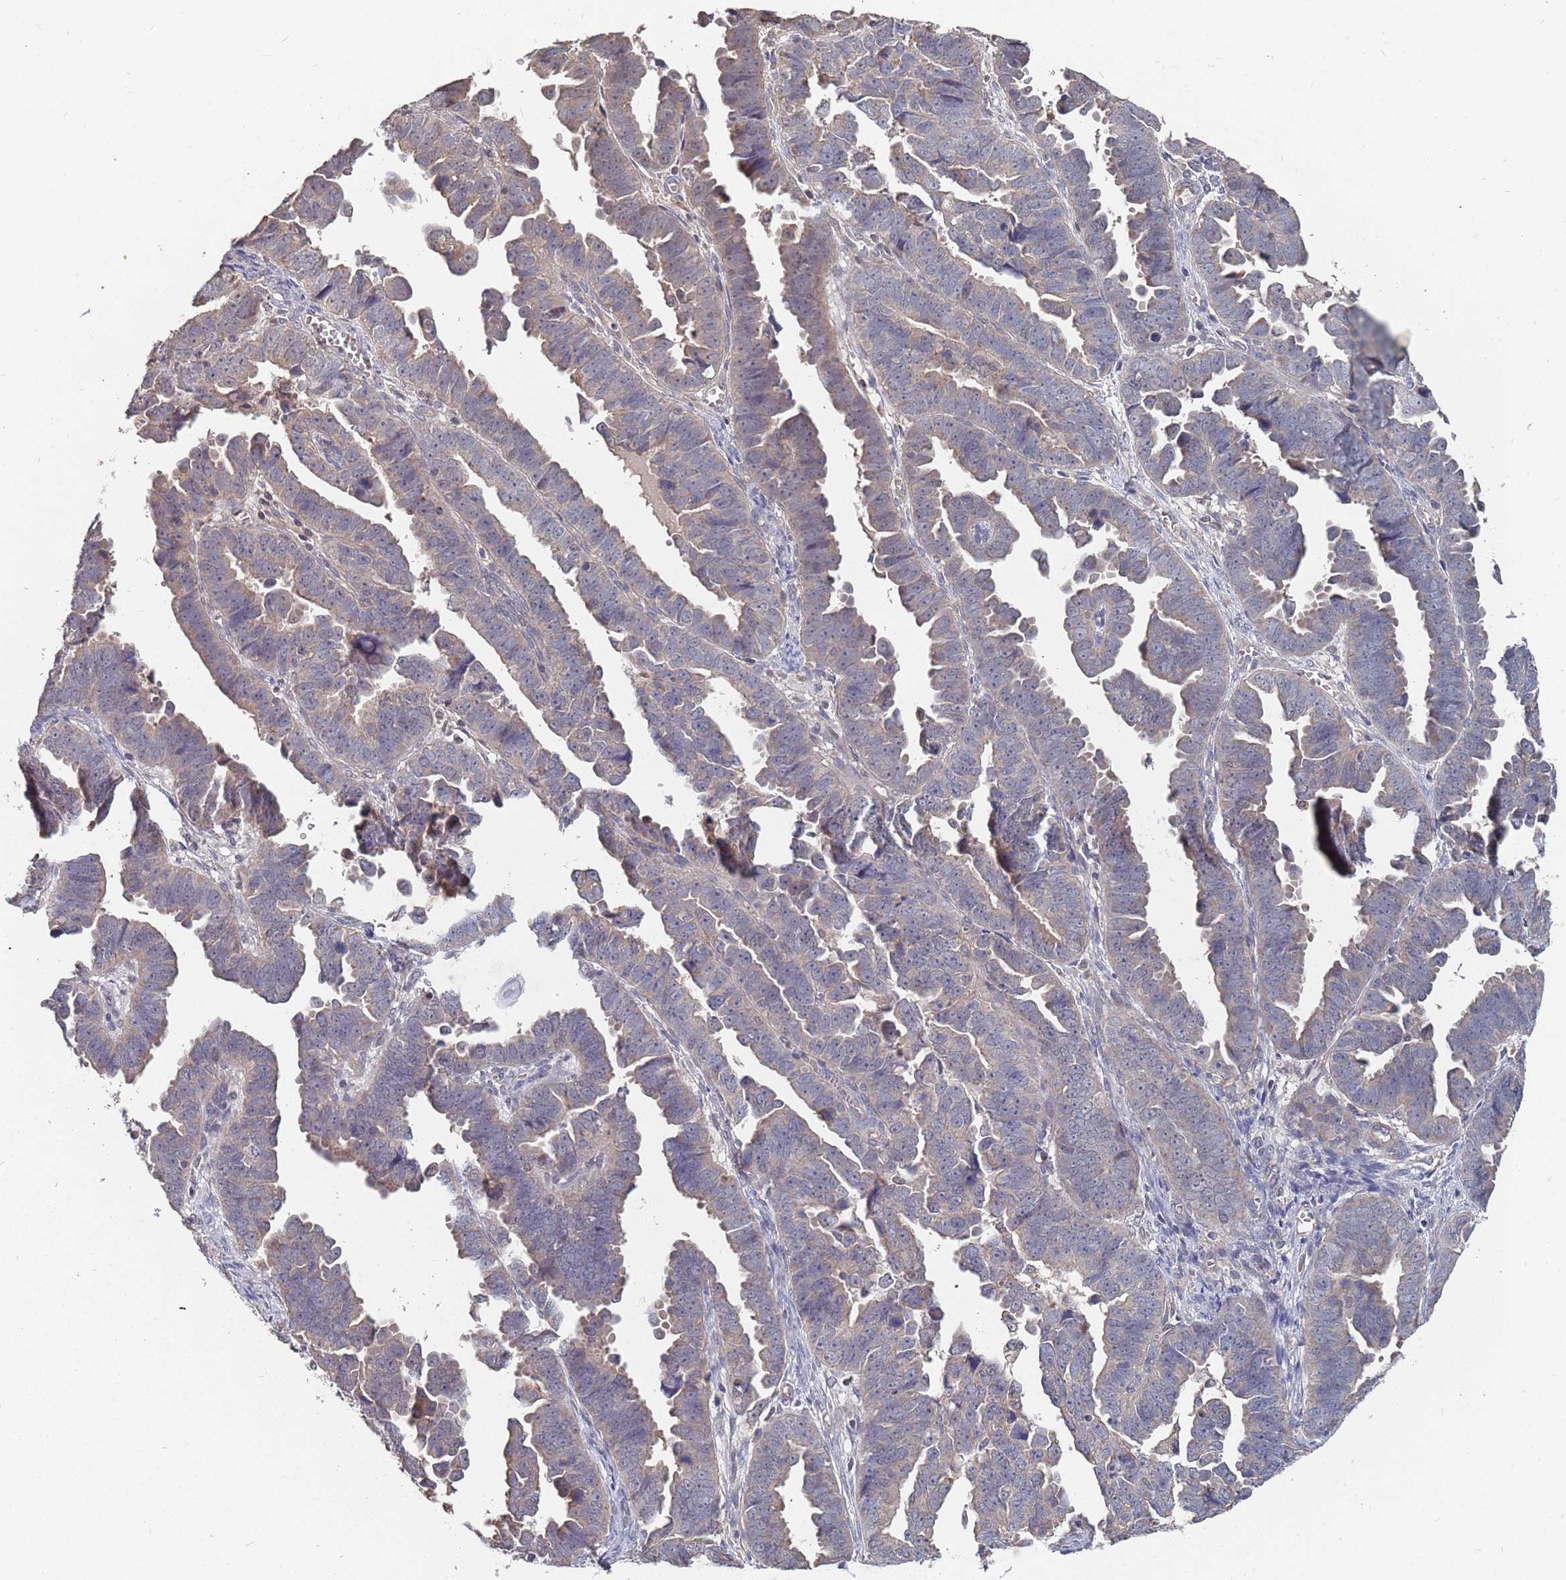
{"staining": {"intensity": "weak", "quantity": "<25%", "location": "nuclear"}, "tissue": "endometrial cancer", "cell_type": "Tumor cells", "image_type": "cancer", "snomed": [{"axis": "morphology", "description": "Adenocarcinoma, NOS"}, {"axis": "topography", "description": "Endometrium"}], "caption": "The immunohistochemistry photomicrograph has no significant staining in tumor cells of endometrial cancer (adenocarcinoma) tissue.", "gene": "TCEANC2", "patient": {"sex": "female", "age": 75}}